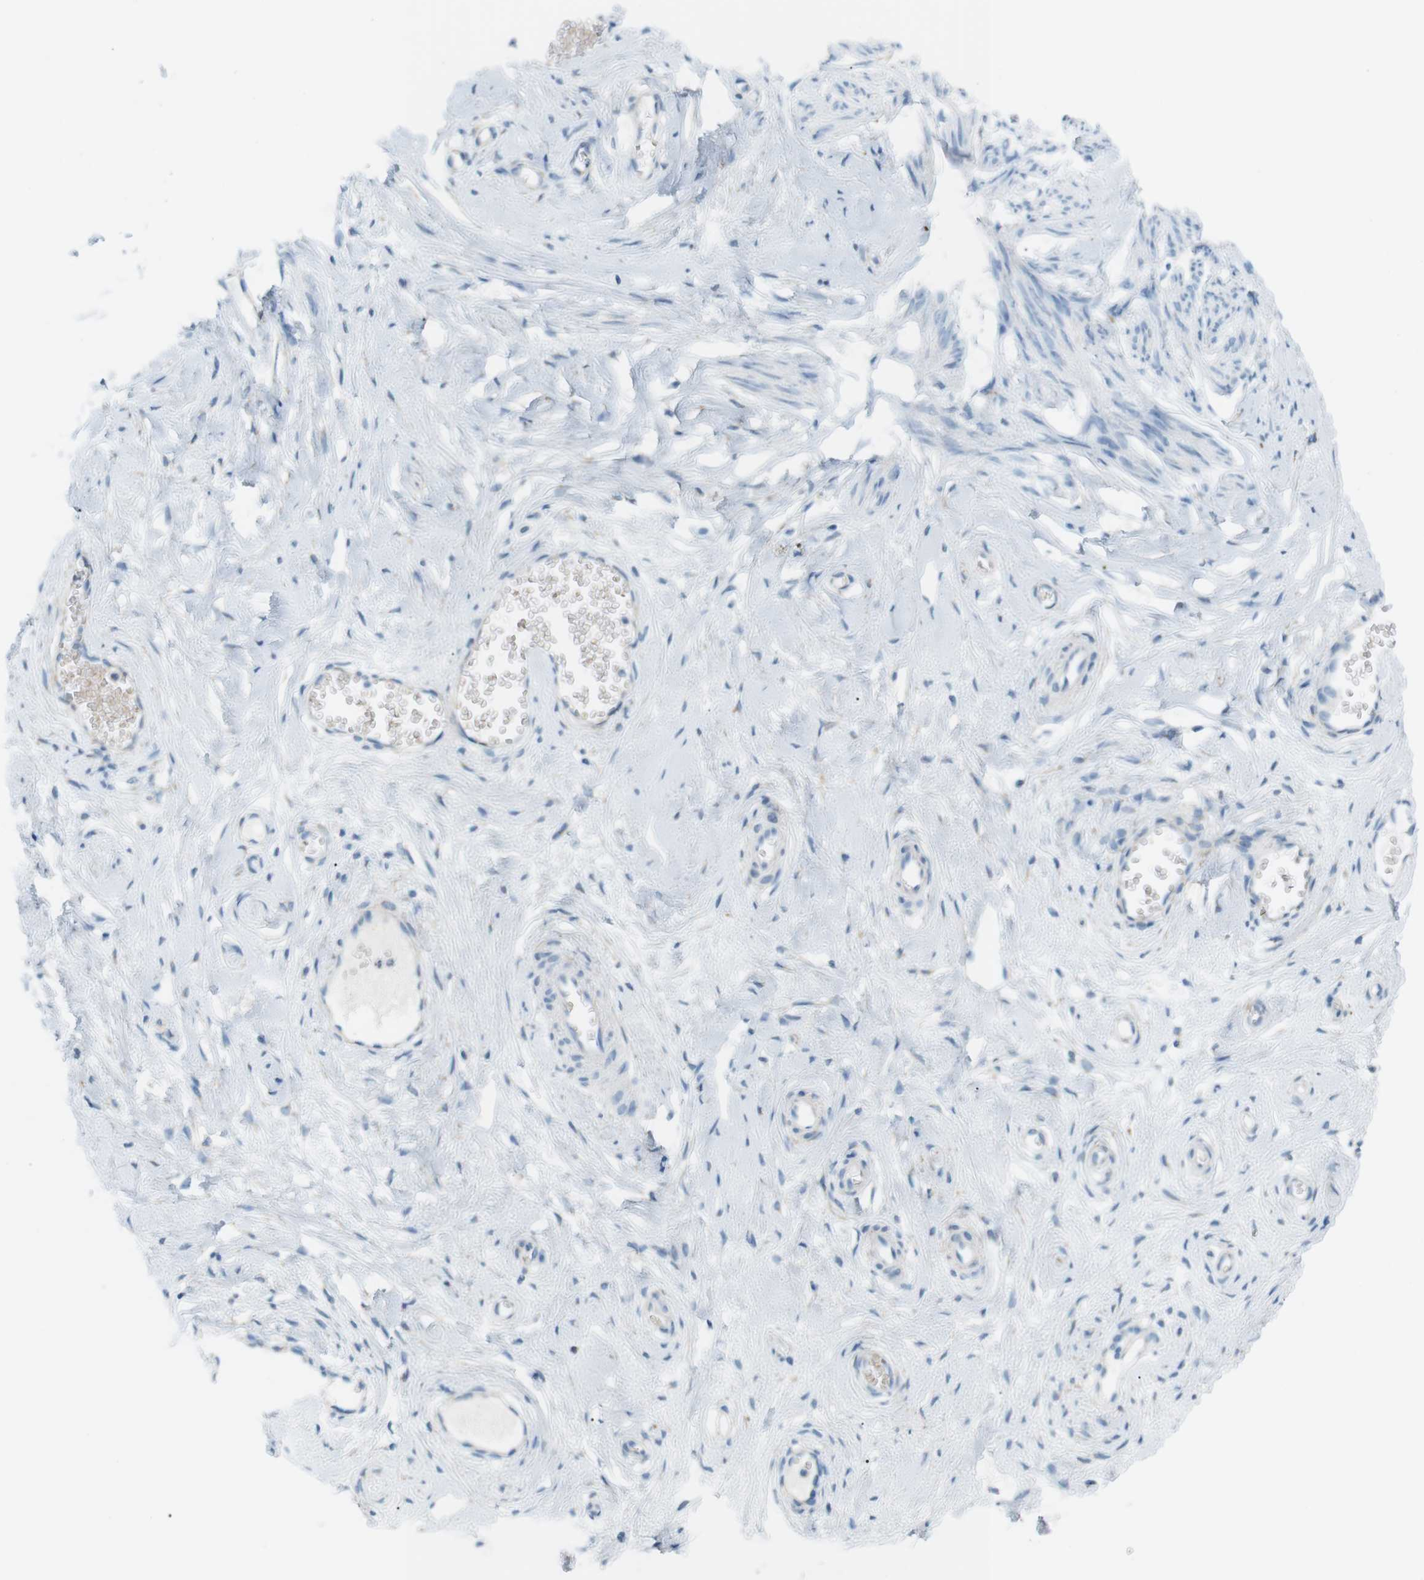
{"staining": {"intensity": "weak", "quantity": "<25%", "location": "cytoplasmic/membranous"}, "tissue": "cervix", "cell_type": "Squamous epithelial cells", "image_type": "normal", "snomed": [{"axis": "morphology", "description": "Normal tissue, NOS"}, {"axis": "topography", "description": "Cervix"}], "caption": "Photomicrograph shows no significant protein staining in squamous epithelial cells of normal cervix.", "gene": "VAMP1", "patient": {"sex": "female", "age": 65}}